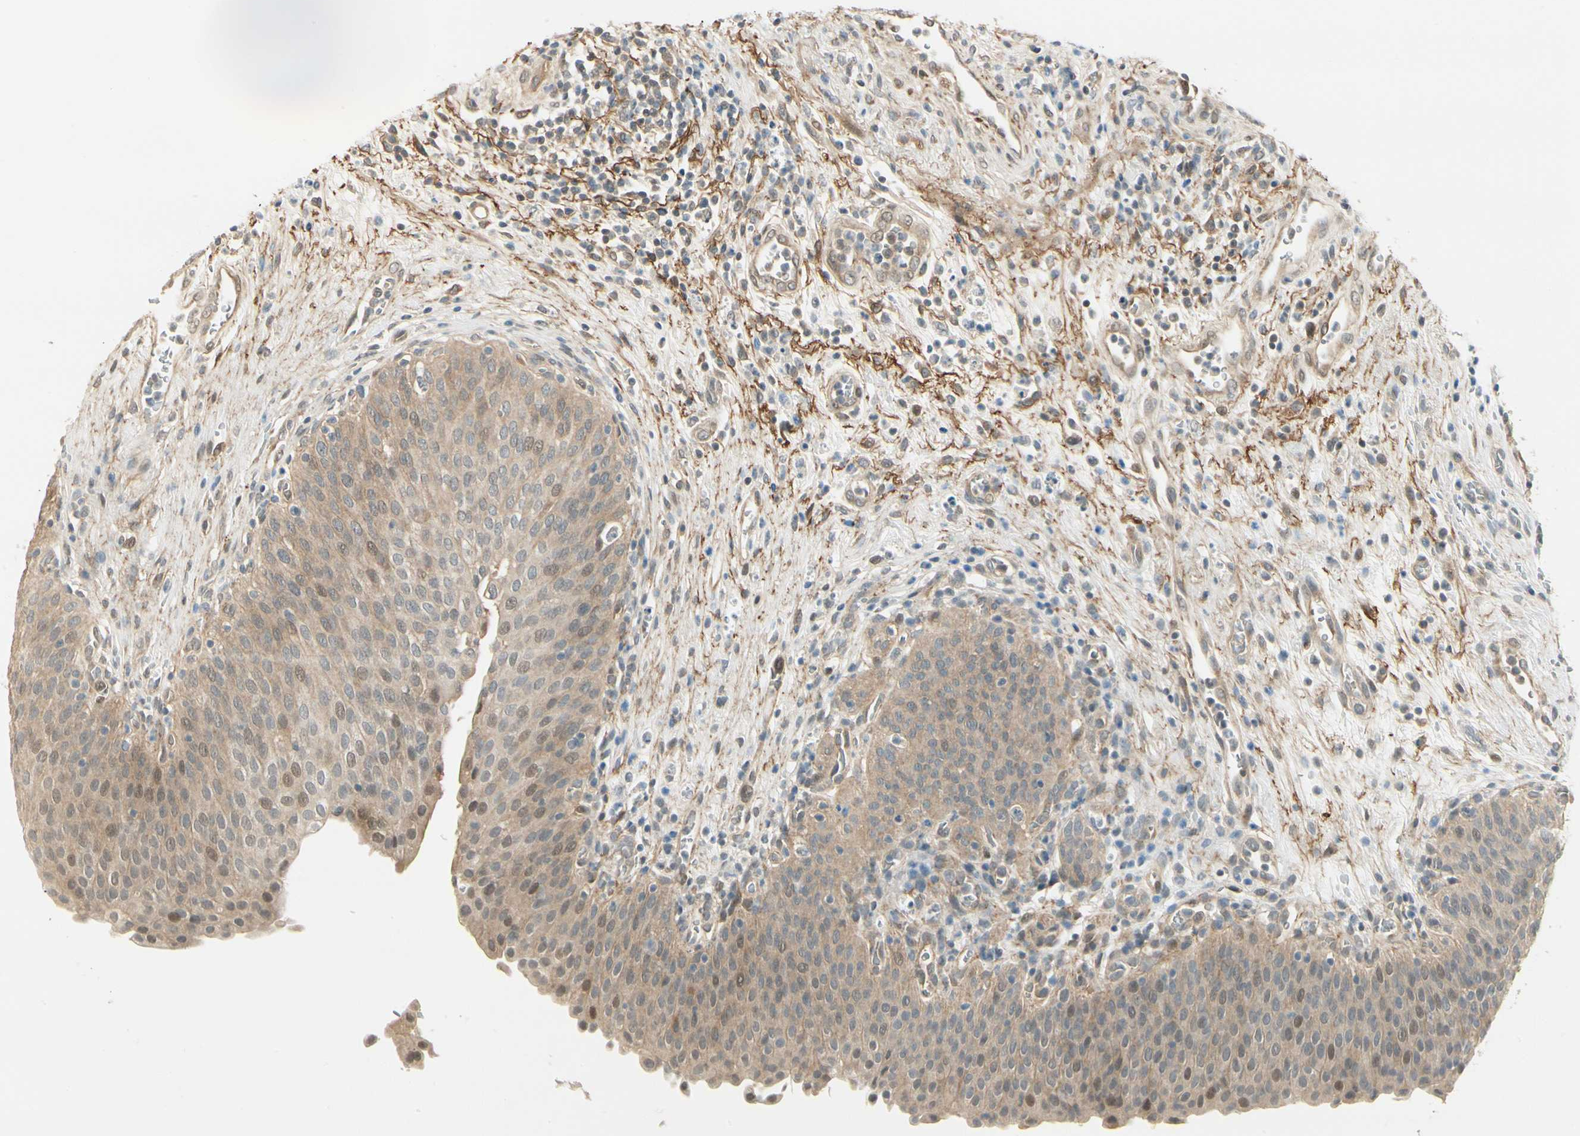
{"staining": {"intensity": "weak", "quantity": ">75%", "location": "cytoplasmic/membranous,nuclear"}, "tissue": "urinary bladder", "cell_type": "Urothelial cells", "image_type": "normal", "snomed": [{"axis": "morphology", "description": "Normal tissue, NOS"}, {"axis": "morphology", "description": "Dysplasia, NOS"}, {"axis": "topography", "description": "Urinary bladder"}], "caption": "Urinary bladder stained with DAB (3,3'-diaminobenzidine) IHC exhibits low levels of weak cytoplasmic/membranous,nuclear positivity in about >75% of urothelial cells.", "gene": "EPHB3", "patient": {"sex": "male", "age": 35}}